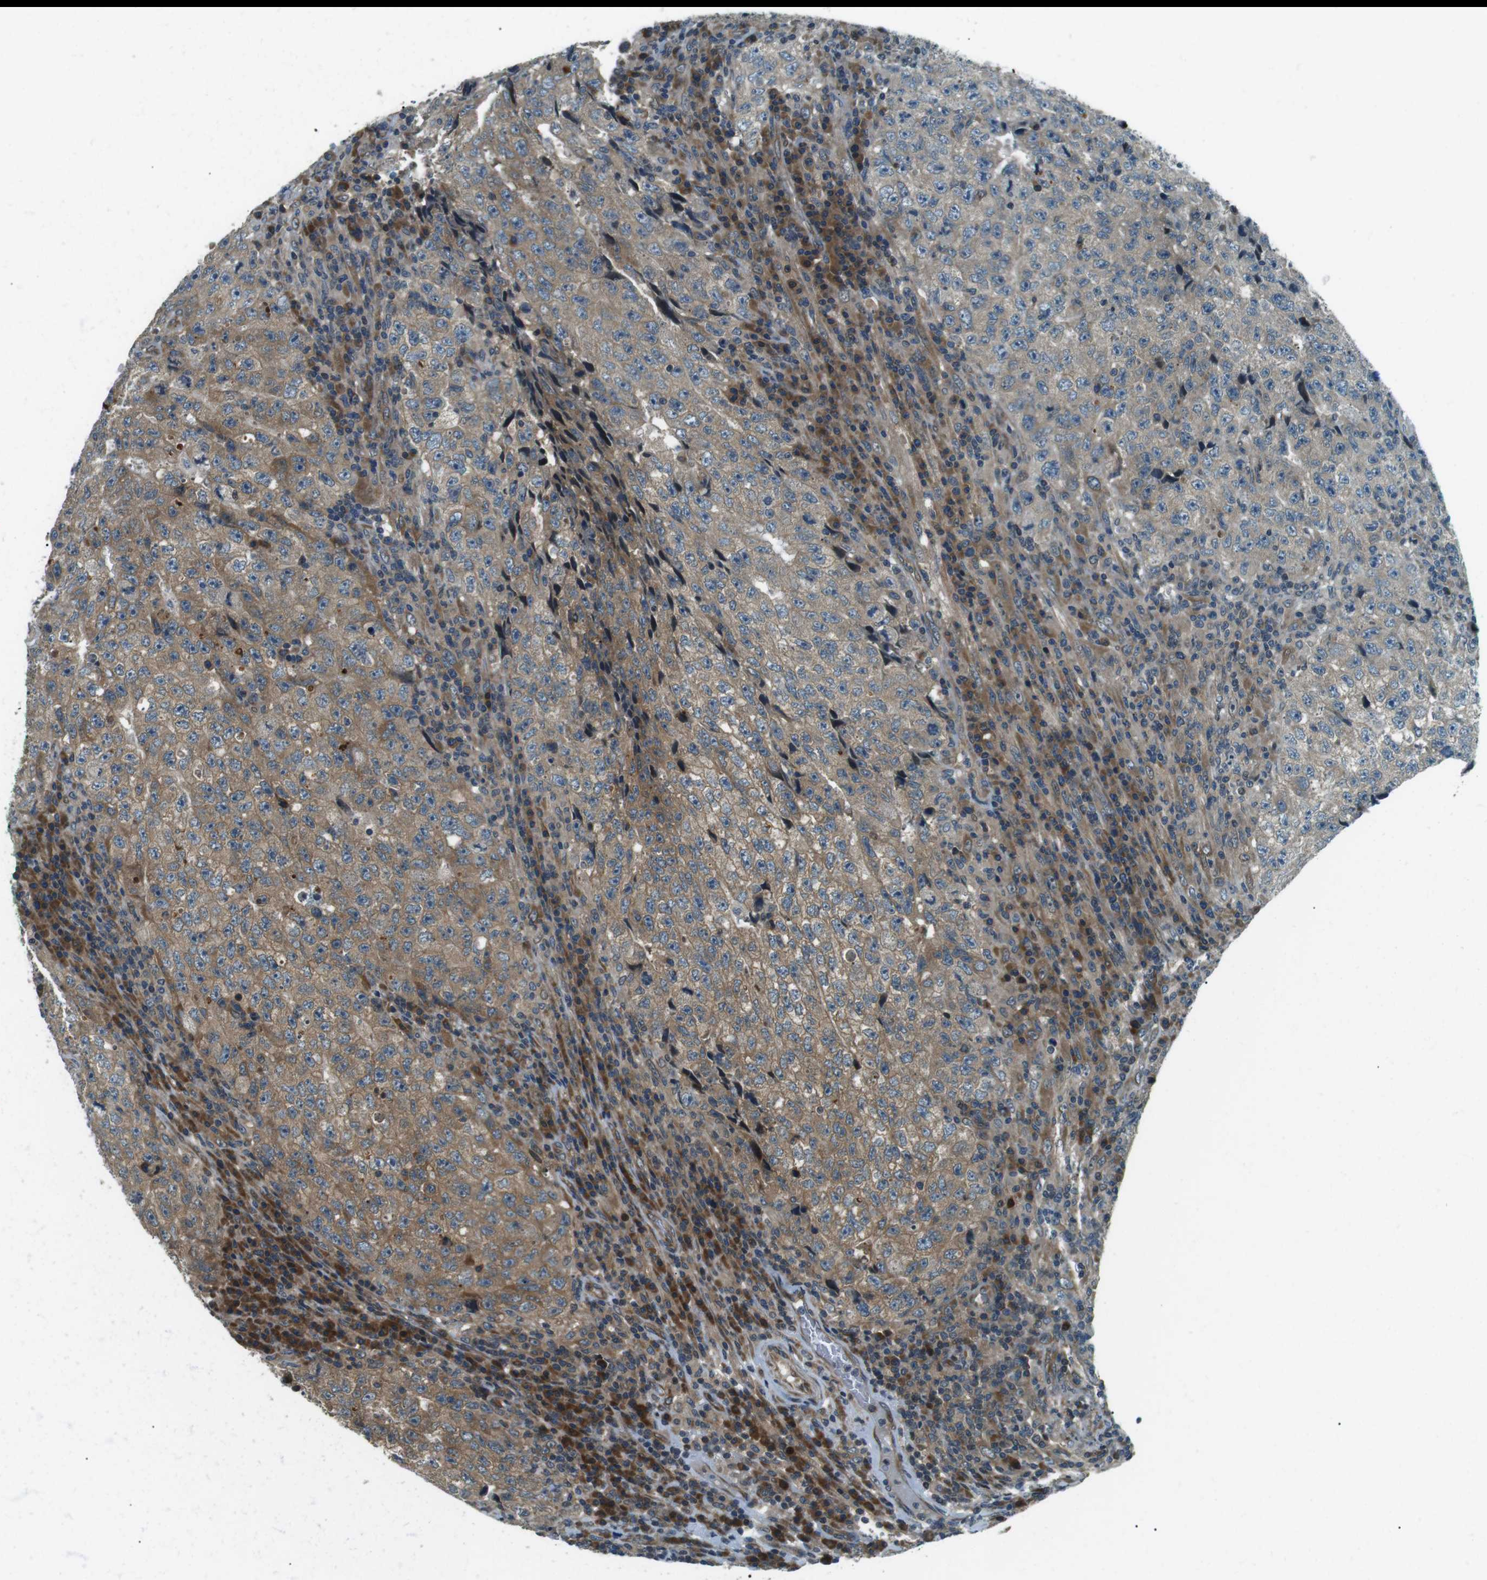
{"staining": {"intensity": "moderate", "quantity": ">75%", "location": "cytoplasmic/membranous"}, "tissue": "testis cancer", "cell_type": "Tumor cells", "image_type": "cancer", "snomed": [{"axis": "morphology", "description": "Necrosis, NOS"}, {"axis": "morphology", "description": "Carcinoma, Embryonal, NOS"}, {"axis": "topography", "description": "Testis"}], "caption": "Testis embryonal carcinoma stained for a protein (brown) demonstrates moderate cytoplasmic/membranous positive staining in approximately >75% of tumor cells.", "gene": "TMEM74", "patient": {"sex": "male", "age": 19}}